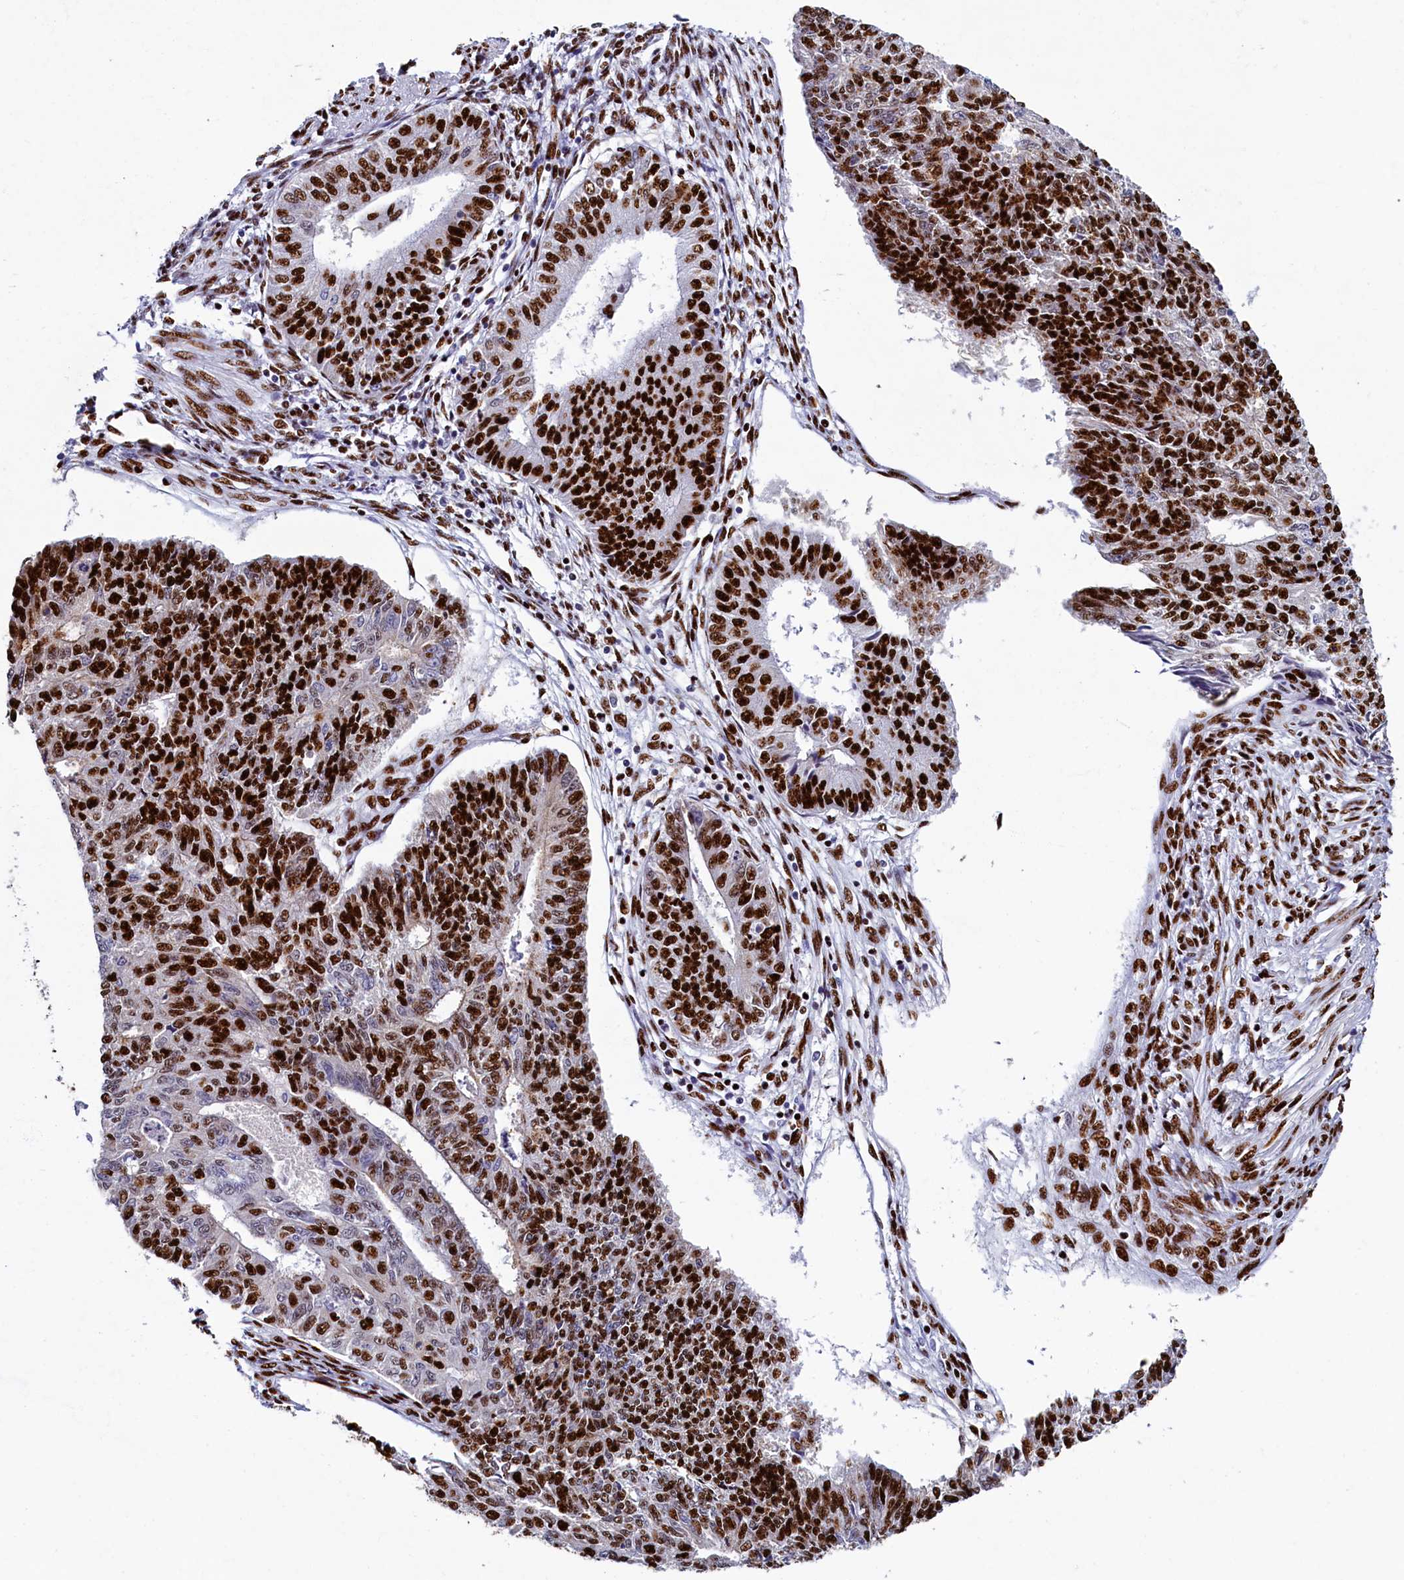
{"staining": {"intensity": "strong", "quantity": ">75%", "location": "nuclear"}, "tissue": "endometrial cancer", "cell_type": "Tumor cells", "image_type": "cancer", "snomed": [{"axis": "morphology", "description": "Adenocarcinoma, NOS"}, {"axis": "topography", "description": "Endometrium"}], "caption": "Protein staining shows strong nuclear expression in approximately >75% of tumor cells in endometrial cancer.", "gene": "SRRM2", "patient": {"sex": "female", "age": 32}}